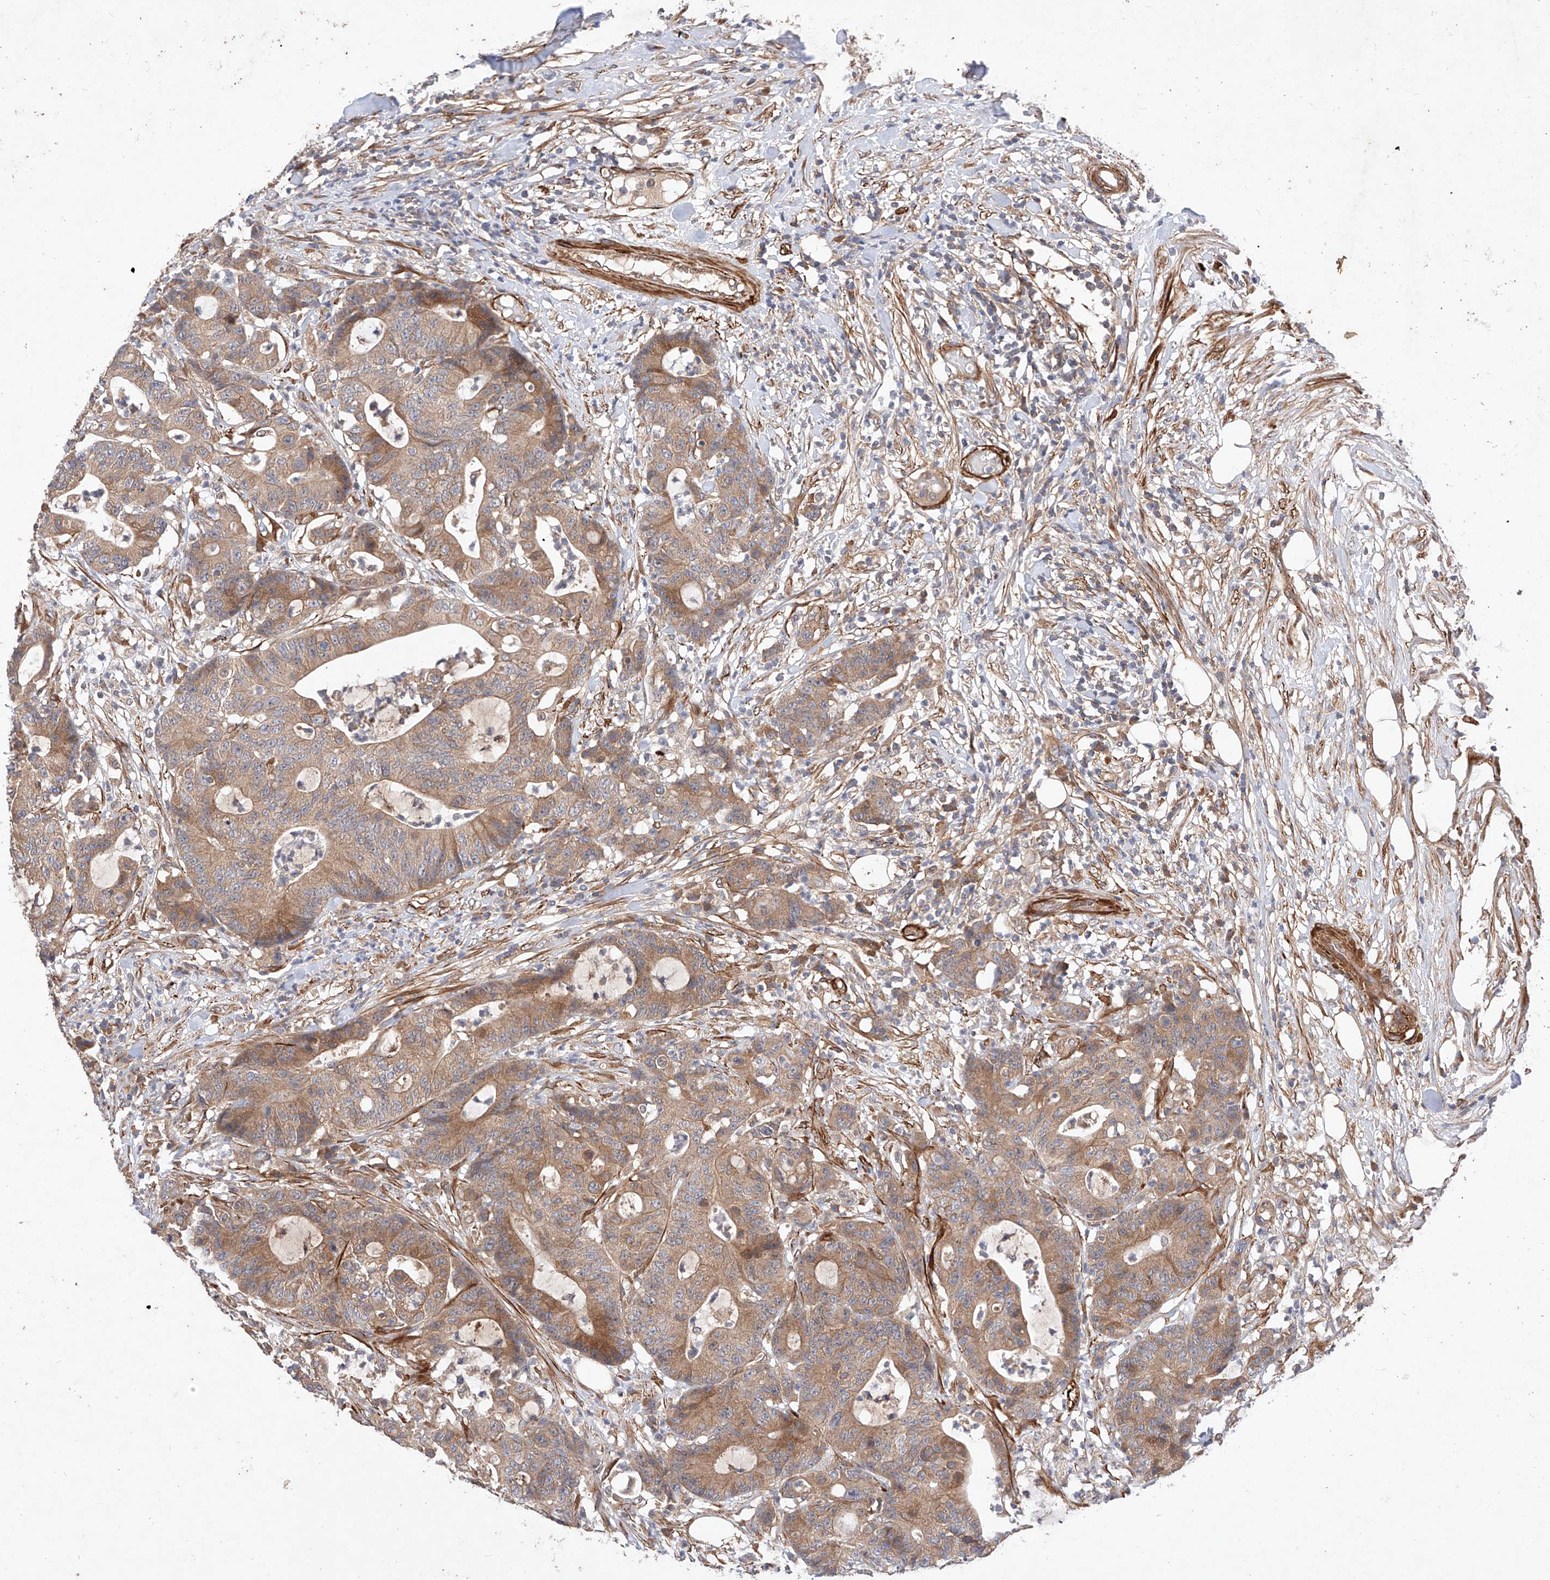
{"staining": {"intensity": "moderate", "quantity": ">75%", "location": "cytoplasmic/membranous"}, "tissue": "colorectal cancer", "cell_type": "Tumor cells", "image_type": "cancer", "snomed": [{"axis": "morphology", "description": "Adenocarcinoma, NOS"}, {"axis": "topography", "description": "Colon"}], "caption": "IHC of colorectal cancer (adenocarcinoma) exhibits medium levels of moderate cytoplasmic/membranous positivity in approximately >75% of tumor cells. (DAB IHC with brightfield microscopy, high magnification).", "gene": "RAB23", "patient": {"sex": "female", "age": 84}}